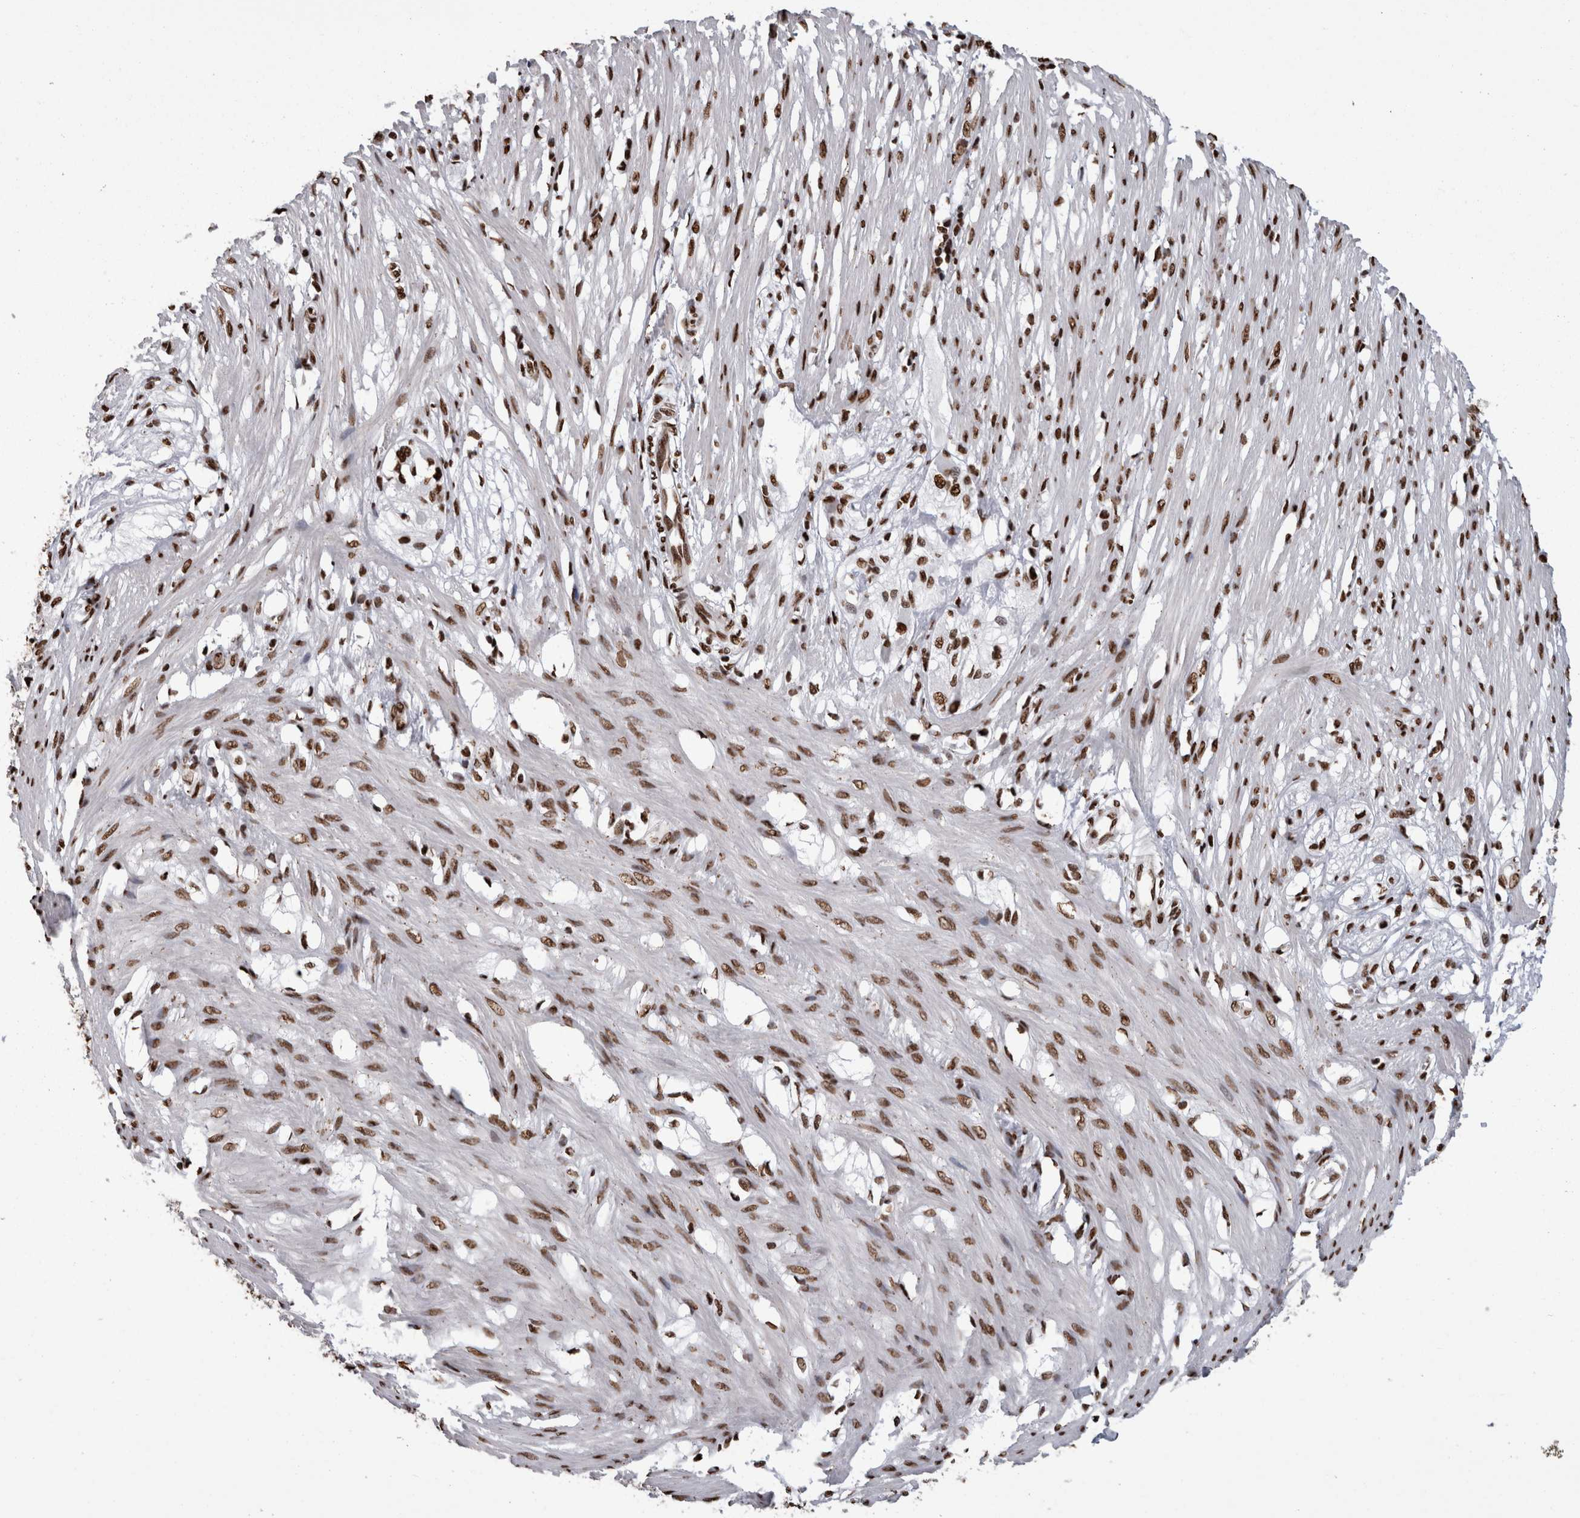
{"staining": {"intensity": "moderate", "quantity": ">75%", "location": "nuclear"}, "tissue": "smooth muscle", "cell_type": "Smooth muscle cells", "image_type": "normal", "snomed": [{"axis": "morphology", "description": "Normal tissue, NOS"}, {"axis": "morphology", "description": "Adenocarcinoma, NOS"}, {"axis": "topography", "description": "Smooth muscle"}, {"axis": "topography", "description": "Colon"}], "caption": "Smooth muscle stained with a brown dye exhibits moderate nuclear positive expression in approximately >75% of smooth muscle cells.", "gene": "HNRNPM", "patient": {"sex": "male", "age": 14}}